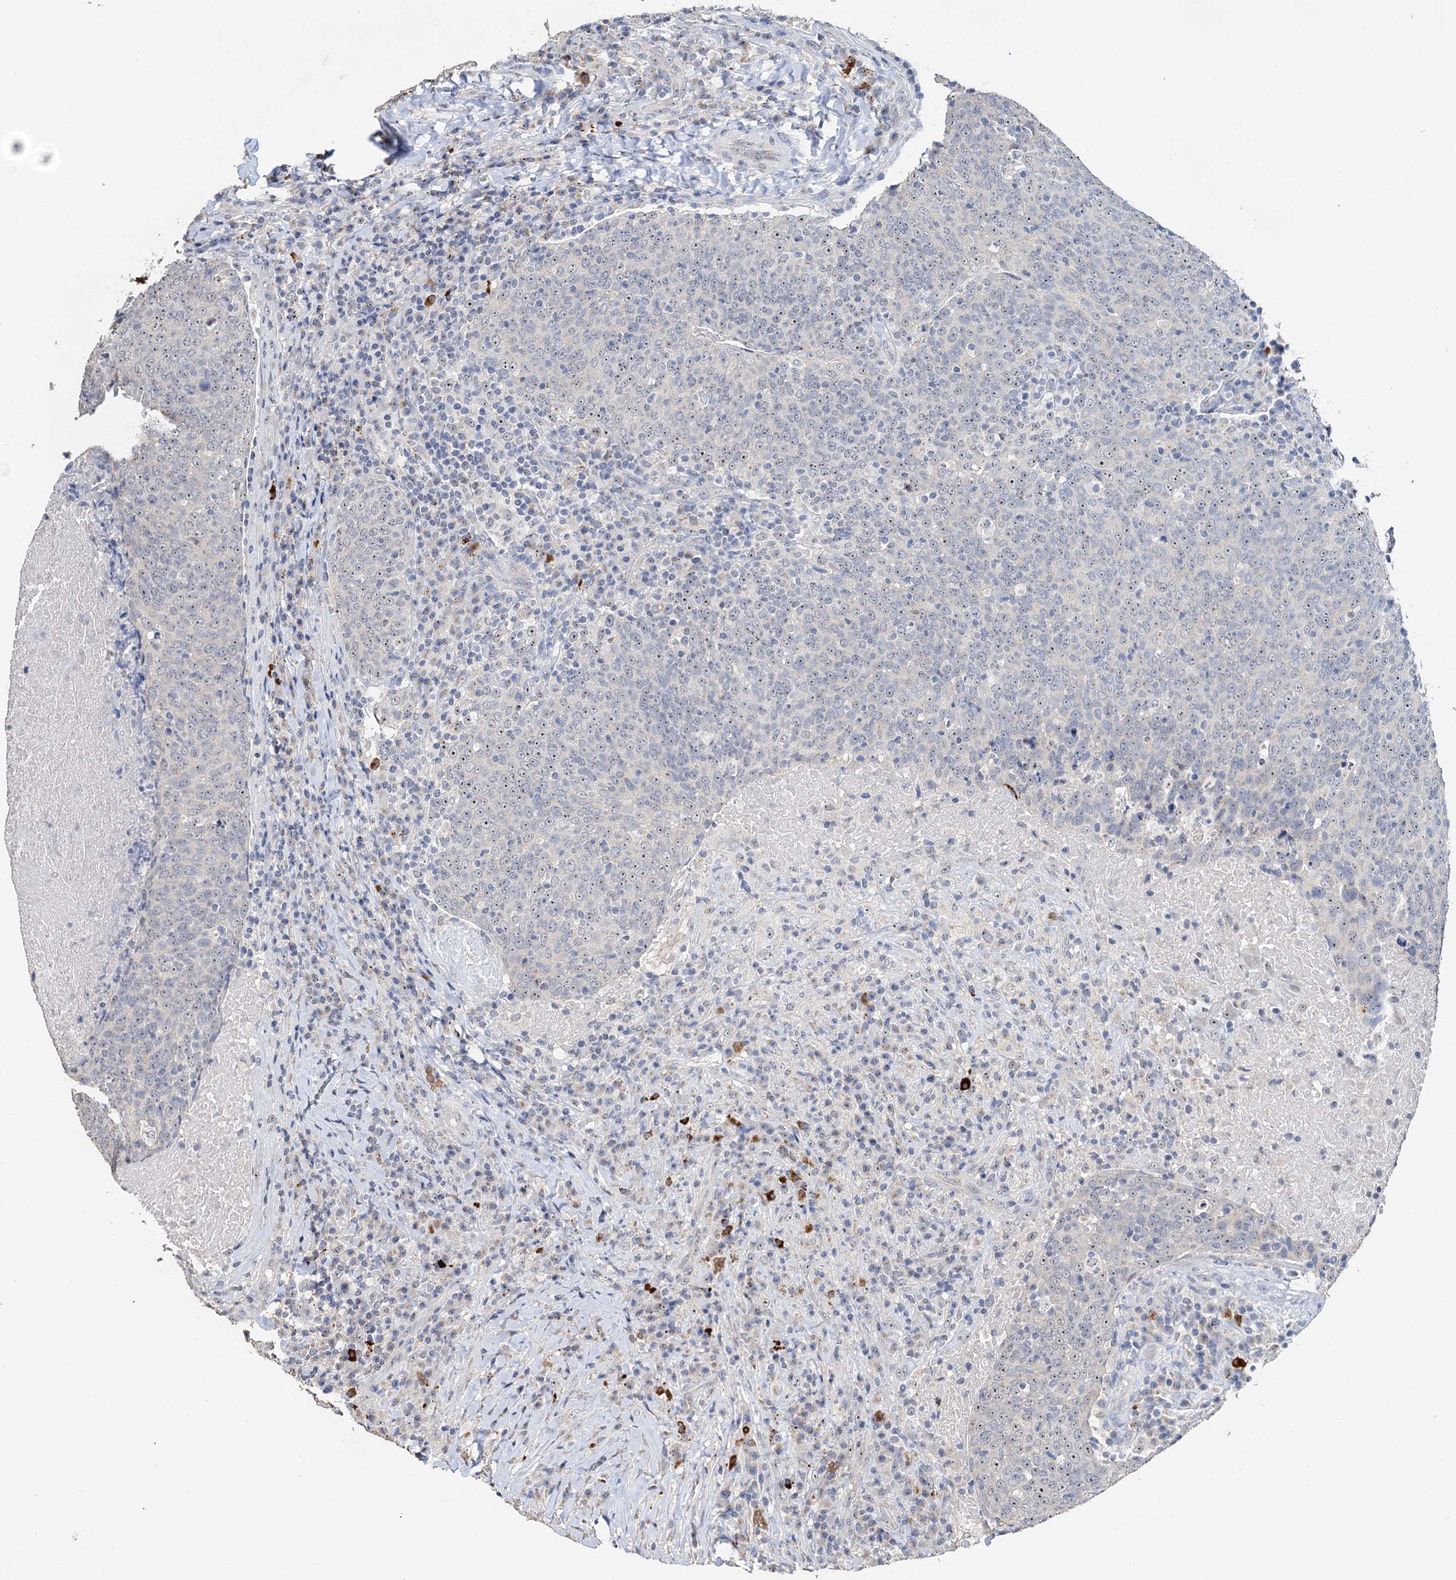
{"staining": {"intensity": "weak", "quantity": "25%-75%", "location": "nuclear"}, "tissue": "head and neck cancer", "cell_type": "Tumor cells", "image_type": "cancer", "snomed": [{"axis": "morphology", "description": "Squamous cell carcinoma, NOS"}, {"axis": "morphology", "description": "Squamous cell carcinoma, metastatic, NOS"}, {"axis": "topography", "description": "Lymph node"}, {"axis": "topography", "description": "Head-Neck"}], "caption": "Brown immunohistochemical staining in human head and neck cancer reveals weak nuclear expression in about 25%-75% of tumor cells.", "gene": "C2CD3", "patient": {"sex": "male", "age": 62}}